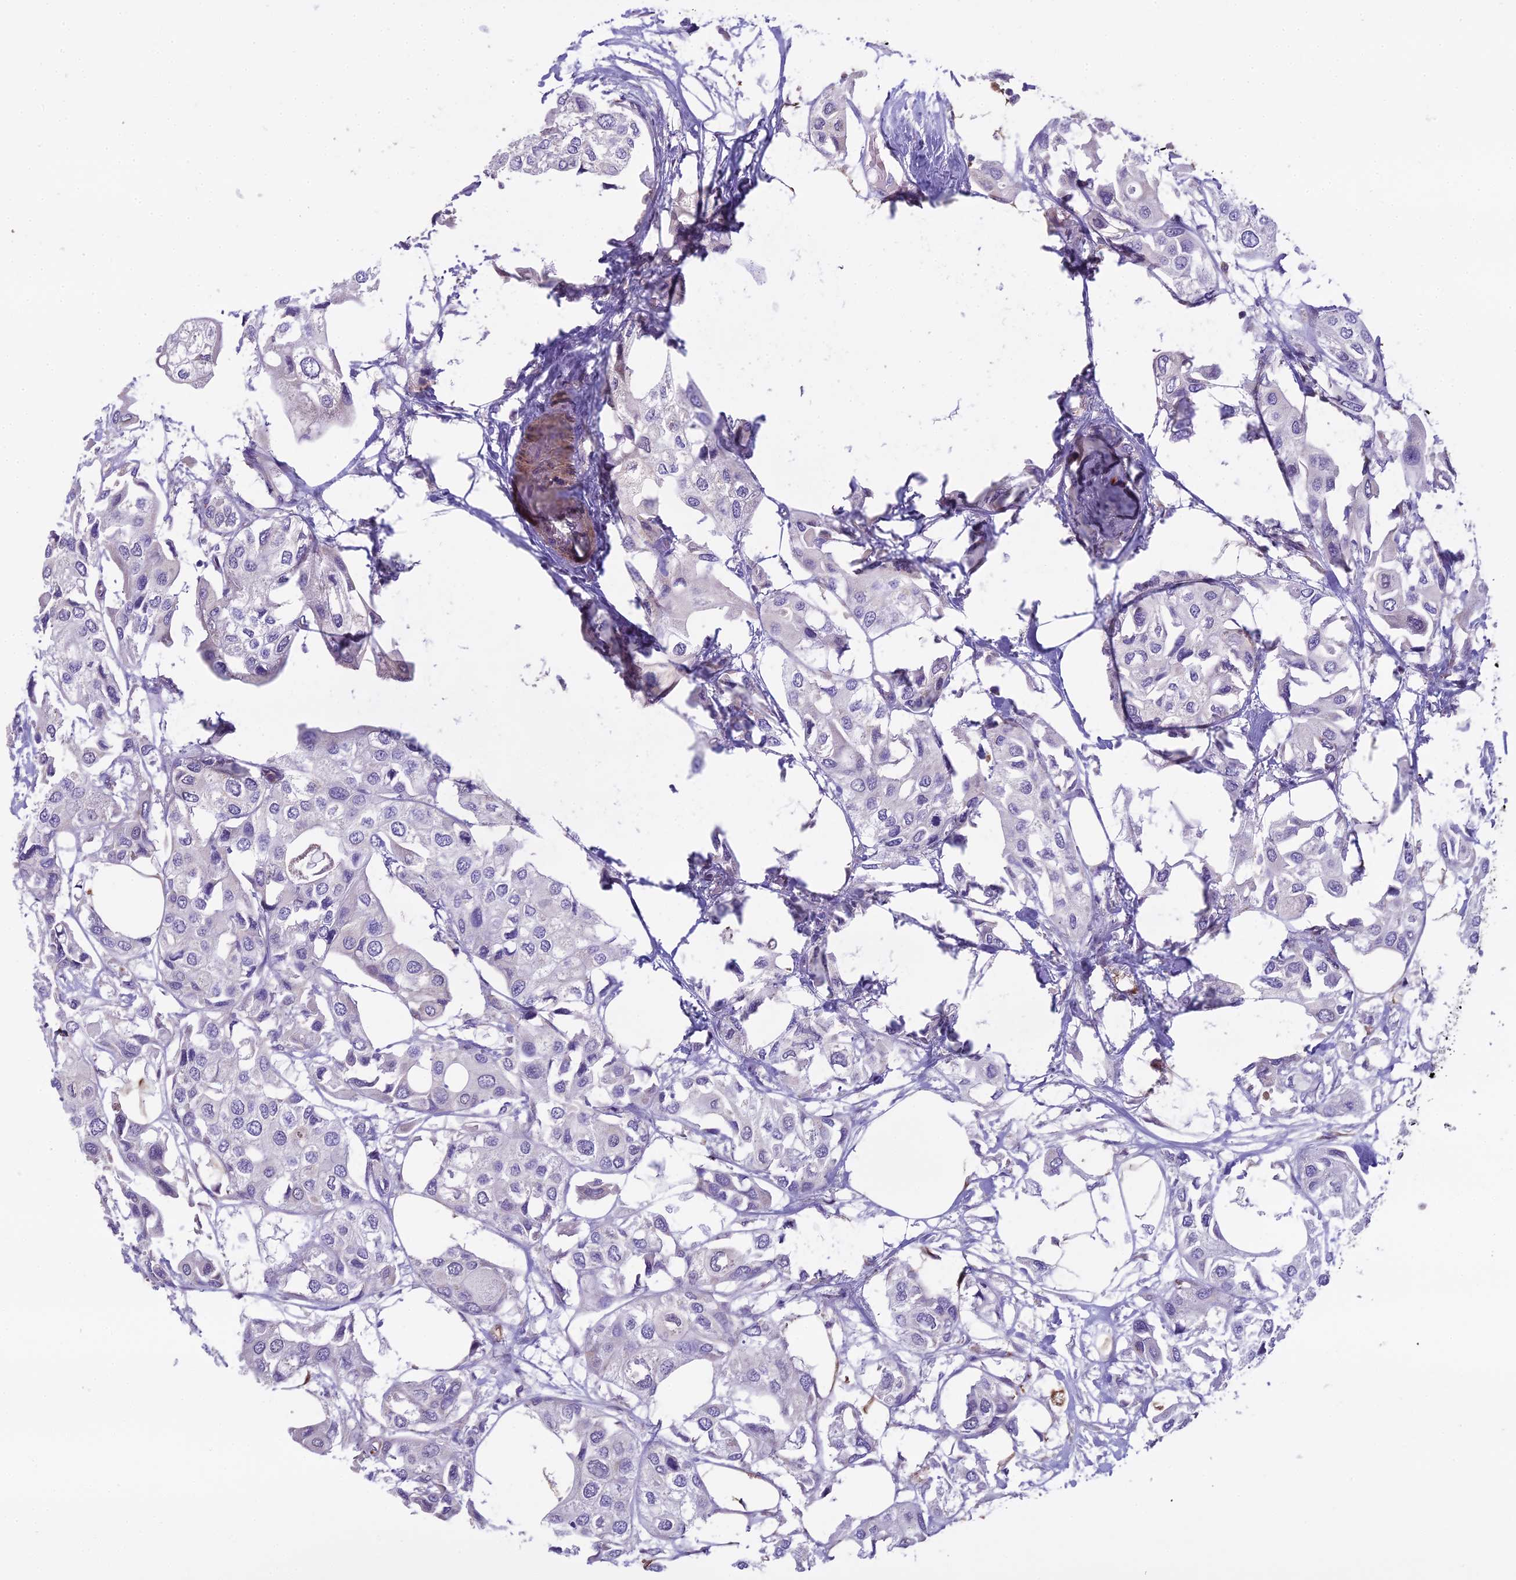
{"staining": {"intensity": "negative", "quantity": "none", "location": "none"}, "tissue": "urothelial cancer", "cell_type": "Tumor cells", "image_type": "cancer", "snomed": [{"axis": "morphology", "description": "Urothelial carcinoma, High grade"}, {"axis": "topography", "description": "Urinary bladder"}], "caption": "Urothelial carcinoma (high-grade) was stained to show a protein in brown. There is no significant expression in tumor cells.", "gene": "DUS2", "patient": {"sex": "male", "age": 64}}